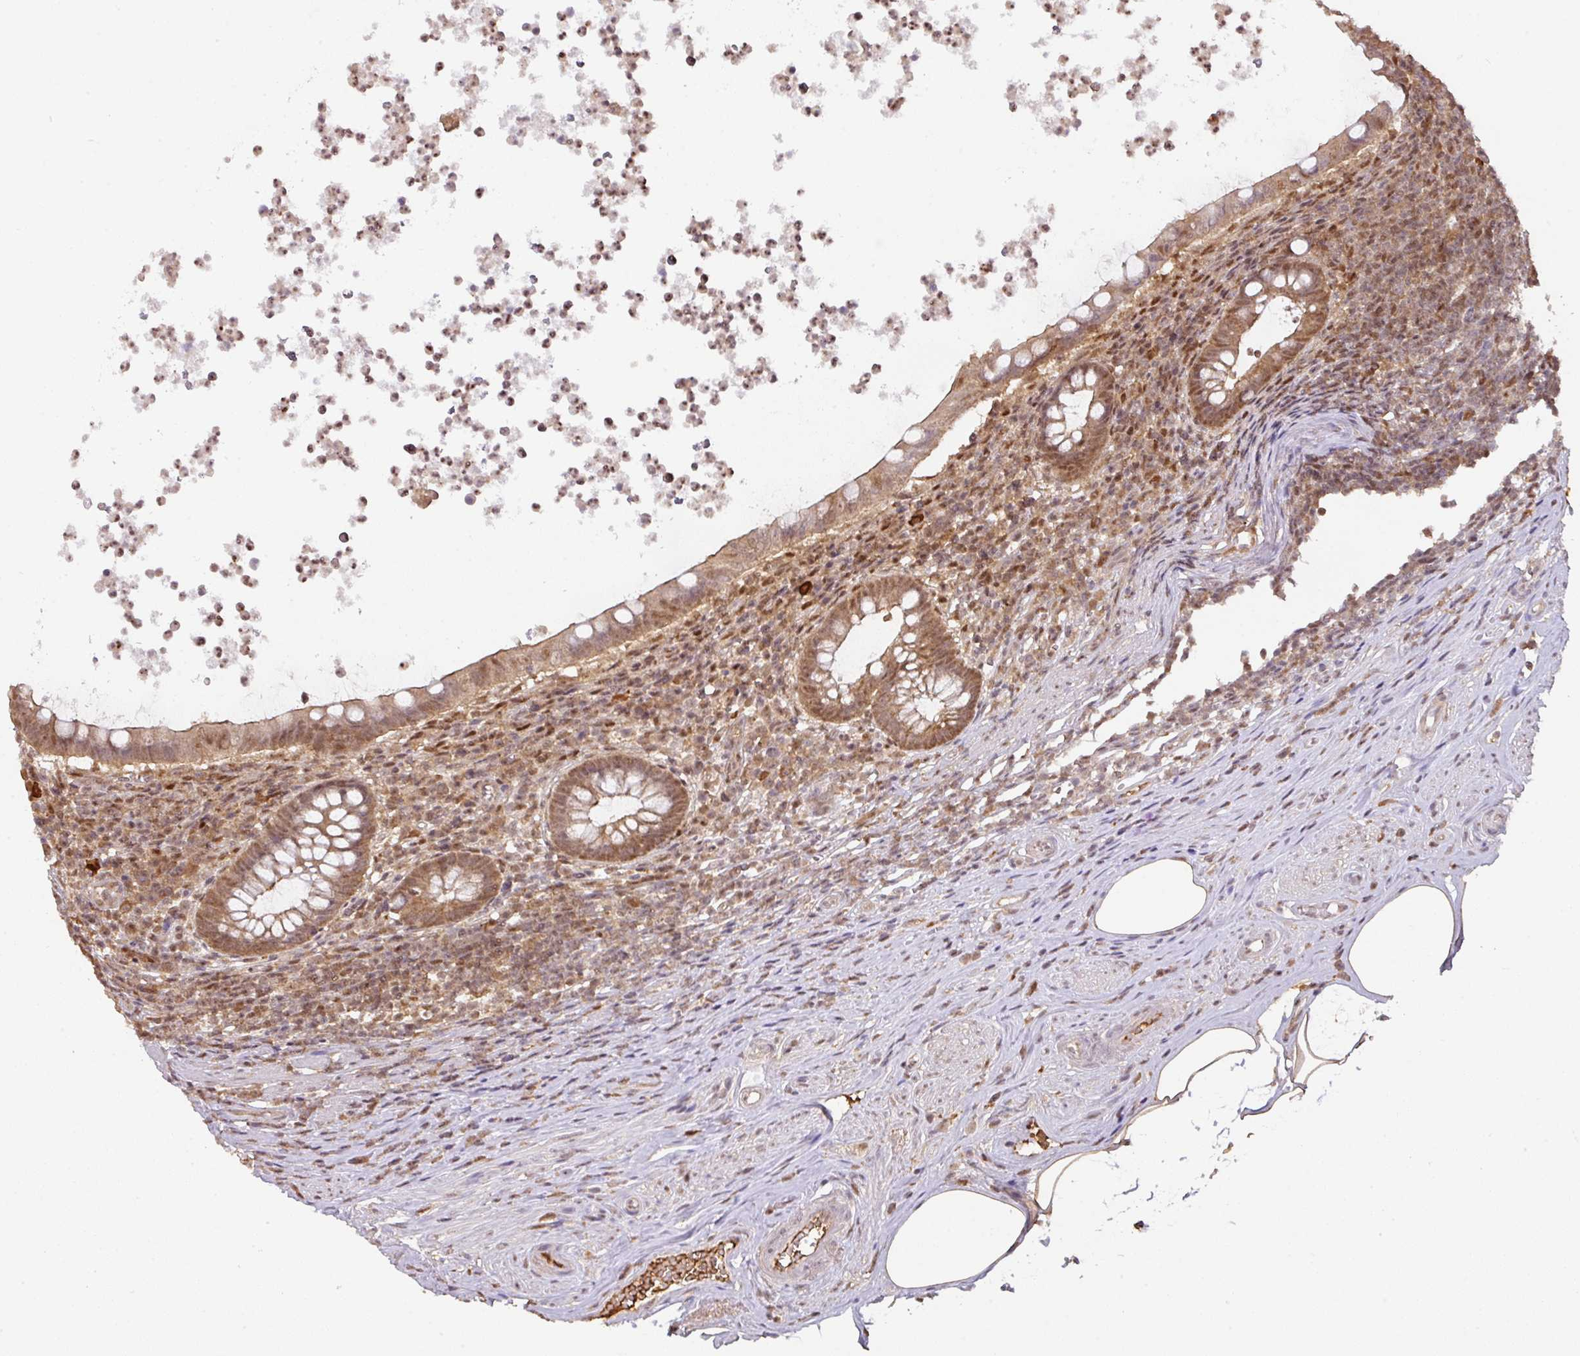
{"staining": {"intensity": "moderate", "quantity": ">75%", "location": "cytoplasmic/membranous,nuclear"}, "tissue": "appendix", "cell_type": "Glandular cells", "image_type": "normal", "snomed": [{"axis": "morphology", "description": "Normal tissue, NOS"}, {"axis": "topography", "description": "Appendix"}], "caption": "Immunohistochemistry micrograph of benign appendix stained for a protein (brown), which reveals medium levels of moderate cytoplasmic/membranous,nuclear positivity in about >75% of glandular cells.", "gene": "RANBP9", "patient": {"sex": "female", "age": 56}}